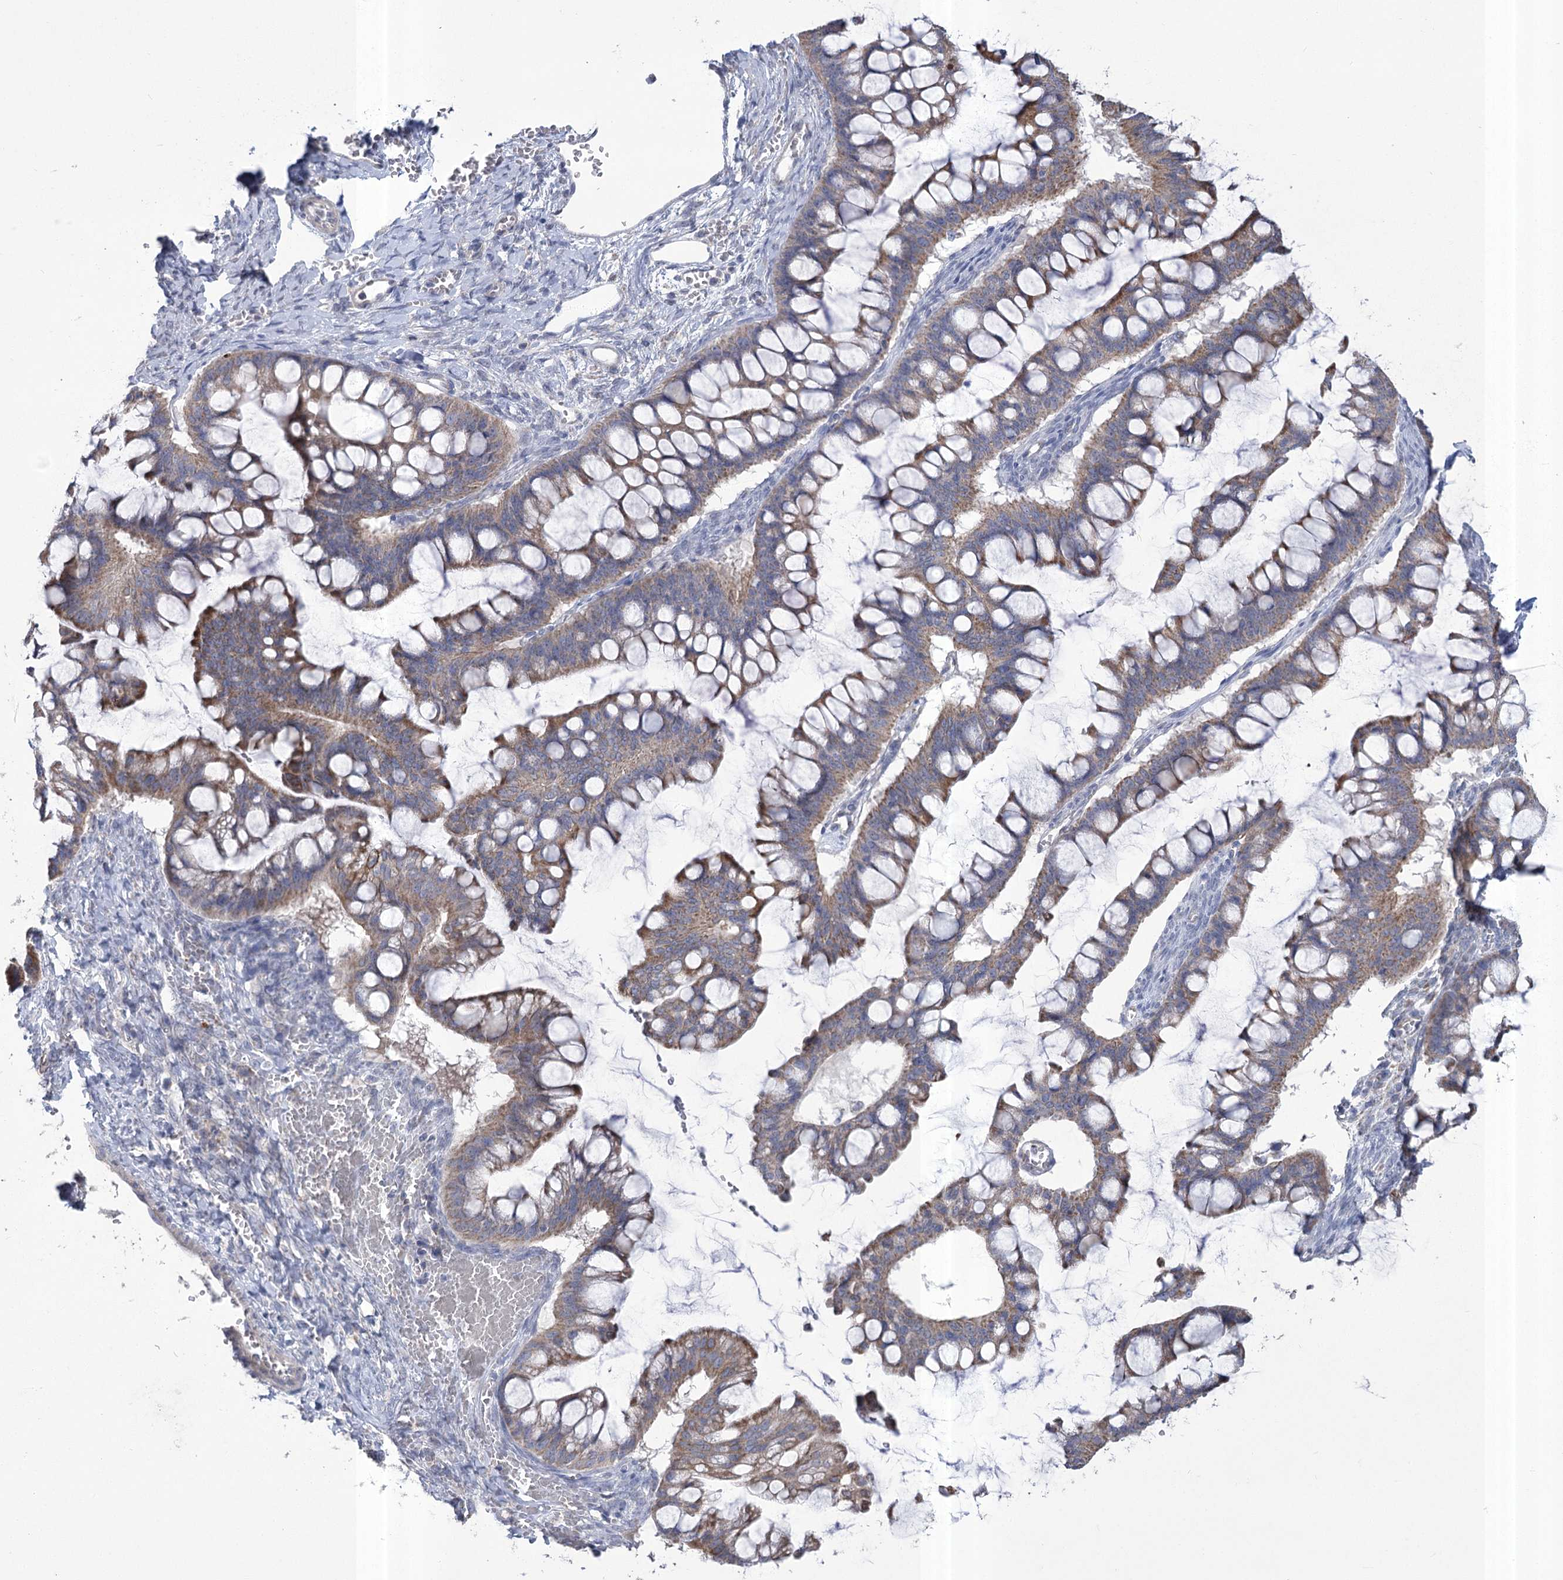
{"staining": {"intensity": "moderate", "quantity": ">75%", "location": "cytoplasmic/membranous"}, "tissue": "ovarian cancer", "cell_type": "Tumor cells", "image_type": "cancer", "snomed": [{"axis": "morphology", "description": "Cystadenocarcinoma, mucinous, NOS"}, {"axis": "topography", "description": "Ovary"}], "caption": "Protein staining of ovarian cancer (mucinous cystadenocarcinoma) tissue demonstrates moderate cytoplasmic/membranous expression in approximately >75% of tumor cells.", "gene": "PDHB", "patient": {"sex": "female", "age": 73}}